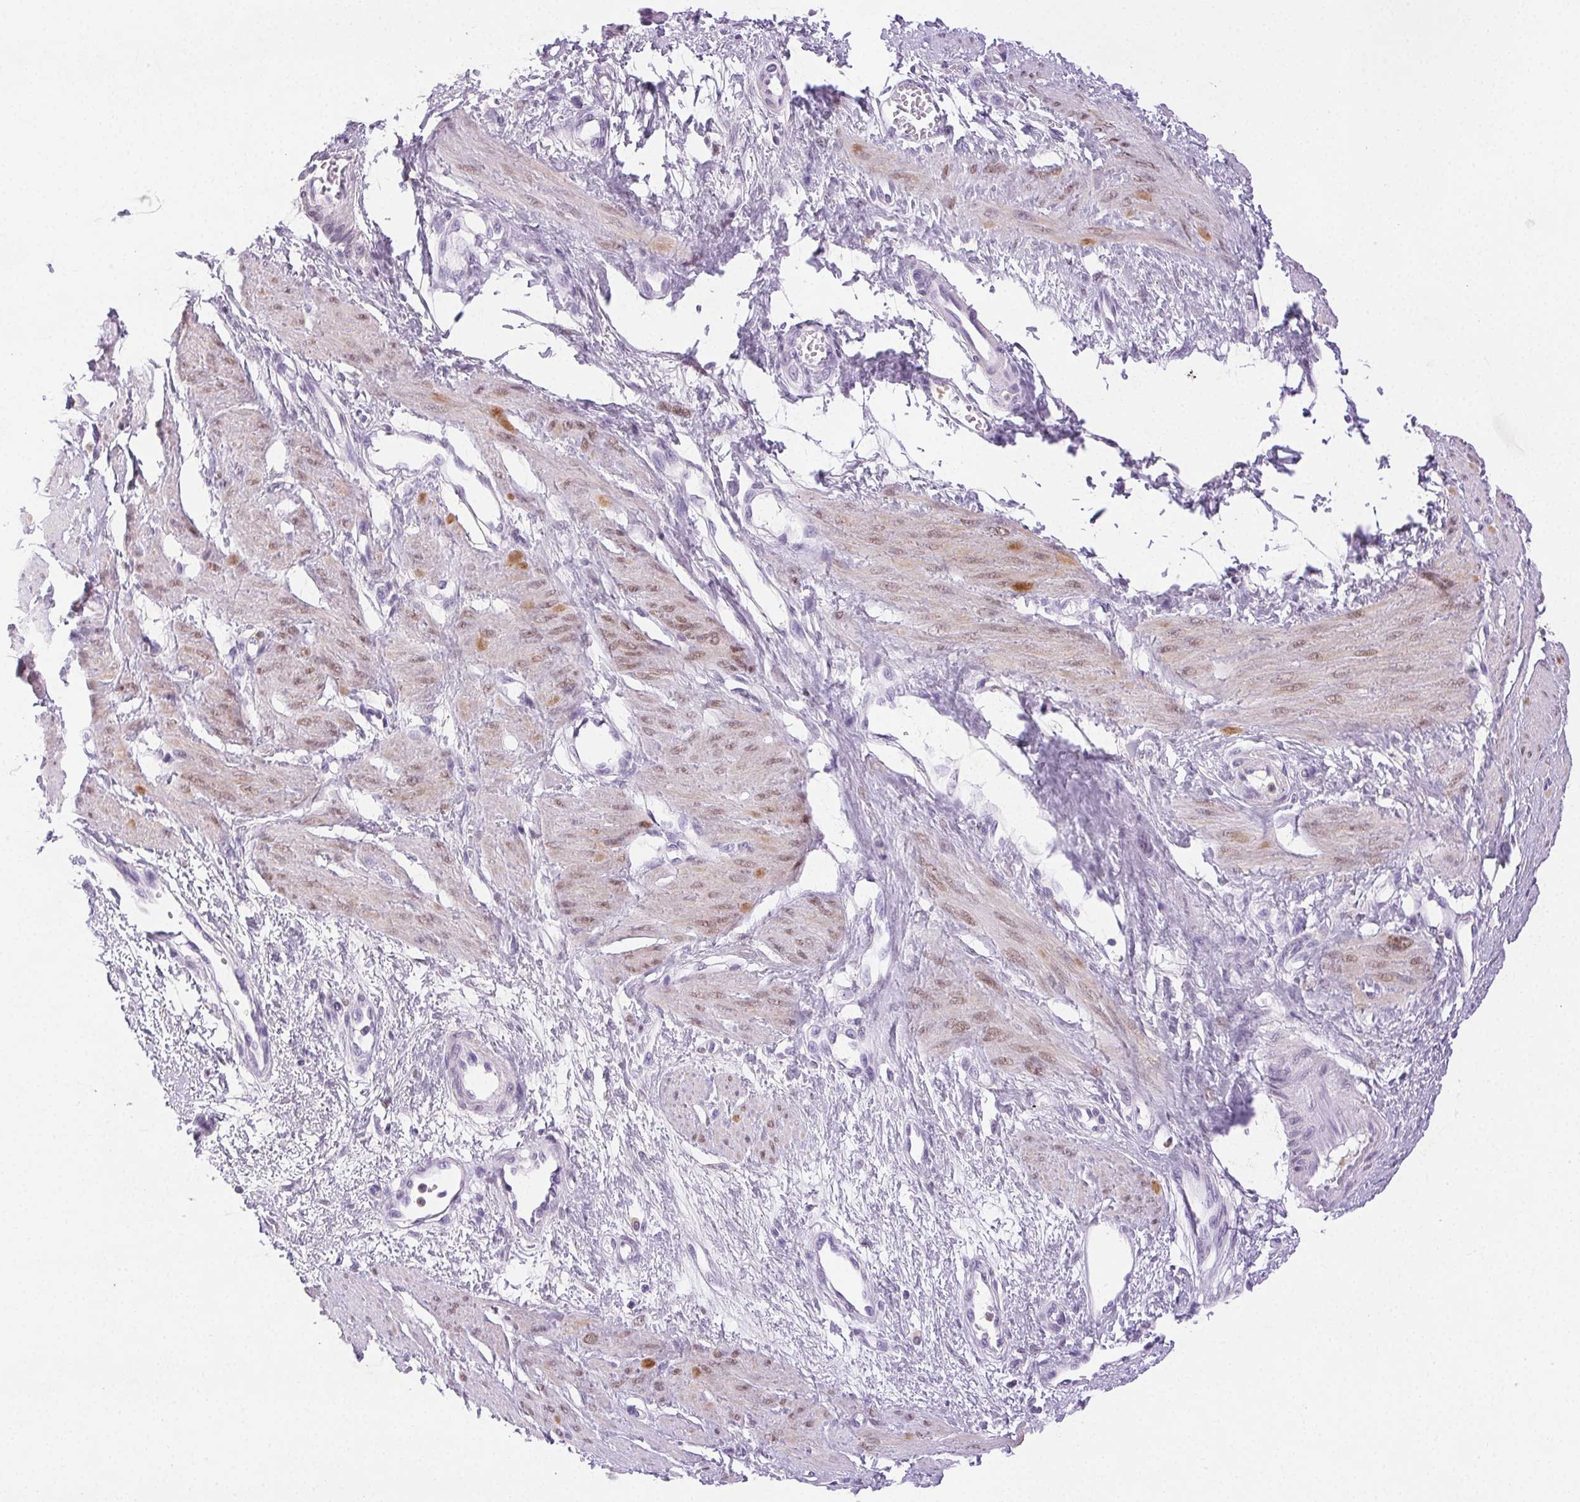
{"staining": {"intensity": "moderate", "quantity": ">75%", "location": "cytoplasmic/membranous,nuclear"}, "tissue": "smooth muscle", "cell_type": "Smooth muscle cells", "image_type": "normal", "snomed": [{"axis": "morphology", "description": "Normal tissue, NOS"}, {"axis": "topography", "description": "Smooth muscle"}, {"axis": "topography", "description": "Uterus"}], "caption": "IHC (DAB) staining of benign smooth muscle demonstrates moderate cytoplasmic/membranous,nuclear protein expression in about >75% of smooth muscle cells.", "gene": "EMX2", "patient": {"sex": "female", "age": 39}}